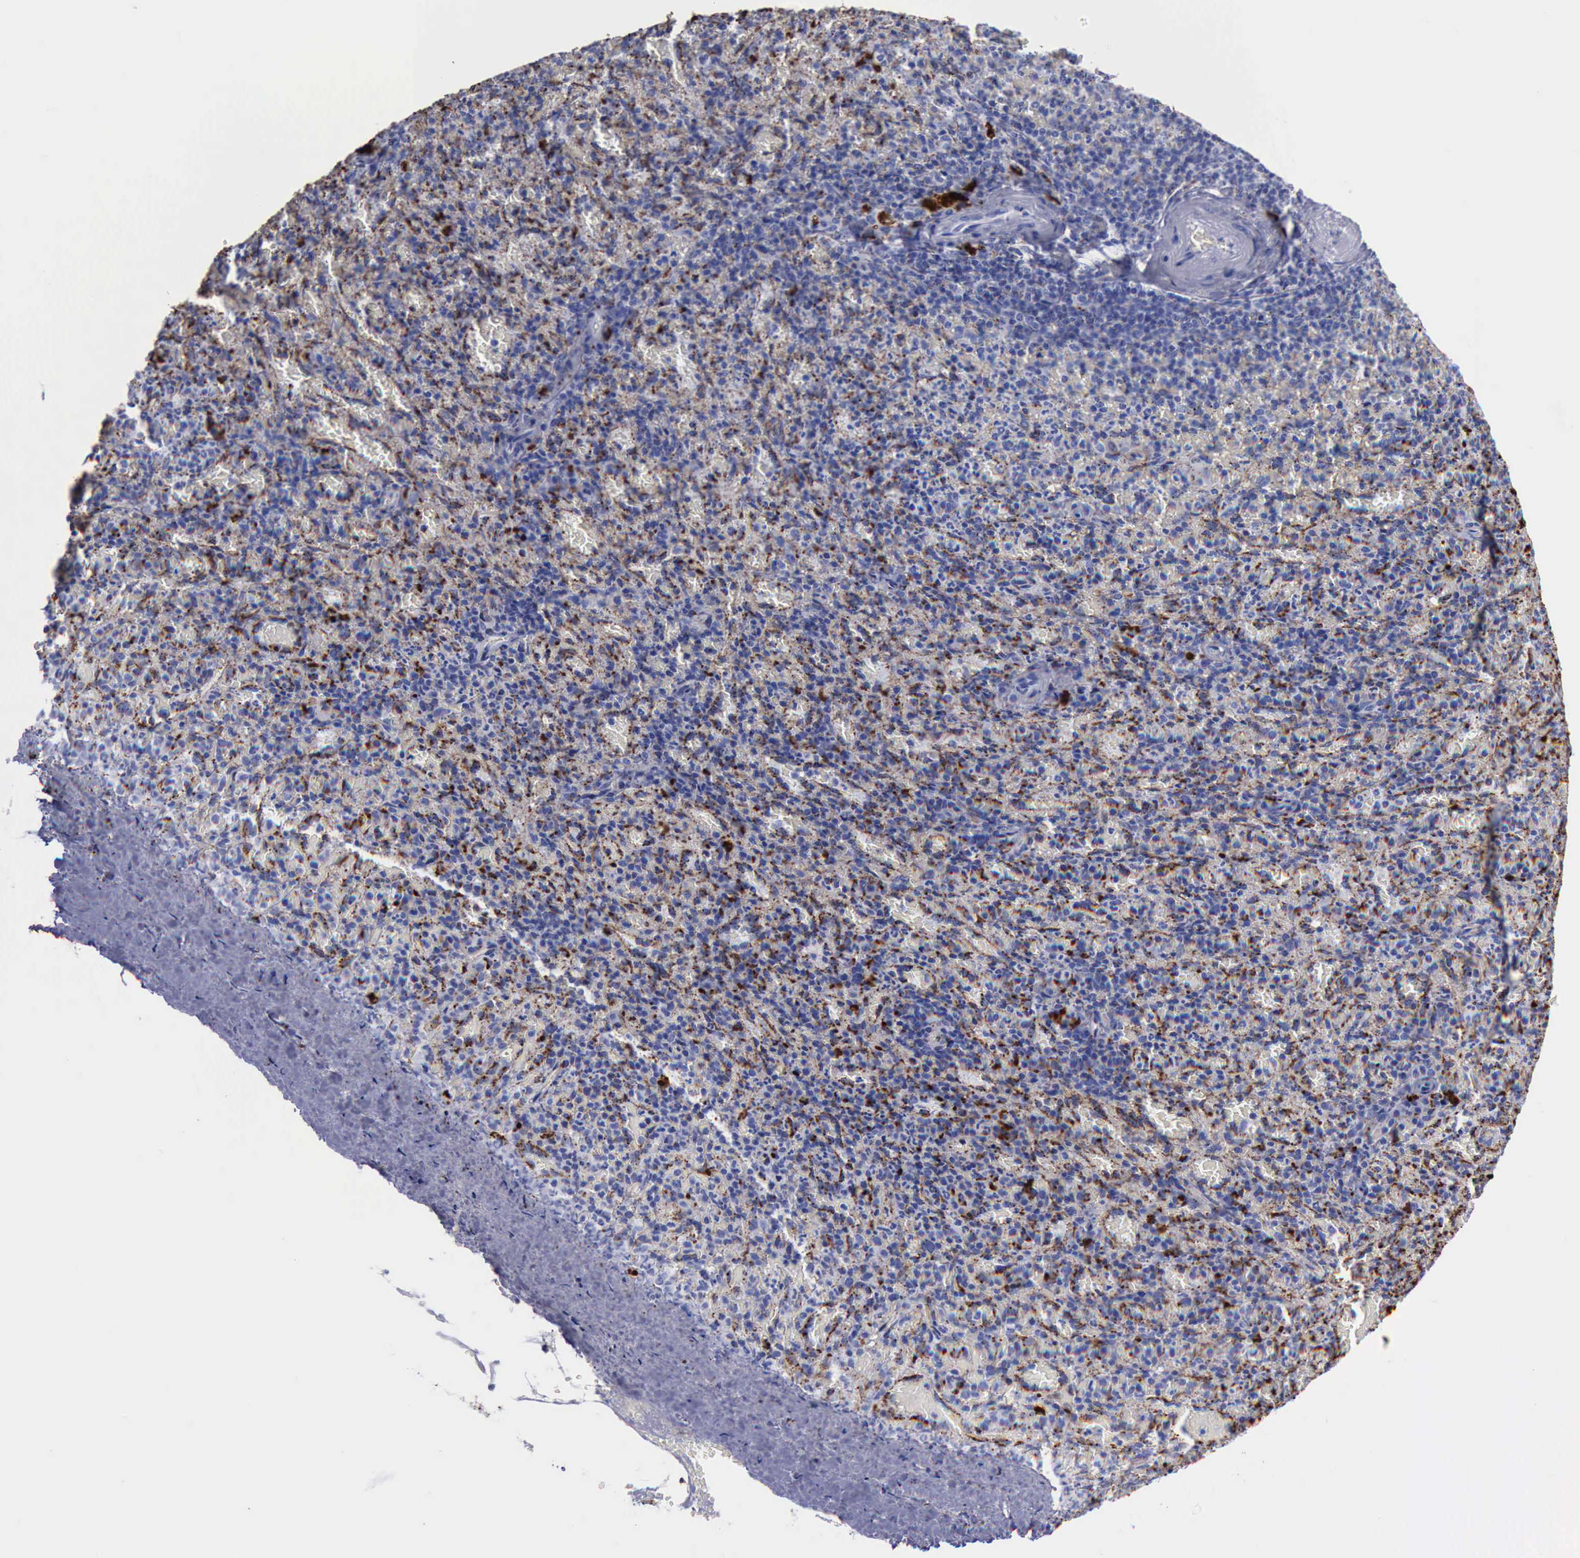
{"staining": {"intensity": "moderate", "quantity": "25%-75%", "location": "cytoplasmic/membranous"}, "tissue": "spleen", "cell_type": "Cells in red pulp", "image_type": "normal", "snomed": [{"axis": "morphology", "description": "Normal tissue, NOS"}, {"axis": "topography", "description": "Spleen"}], "caption": "Benign spleen reveals moderate cytoplasmic/membranous expression in approximately 25%-75% of cells in red pulp, visualized by immunohistochemistry. (DAB (3,3'-diaminobenzidine) = brown stain, brightfield microscopy at high magnification).", "gene": "CTSD", "patient": {"sex": "female", "age": 50}}